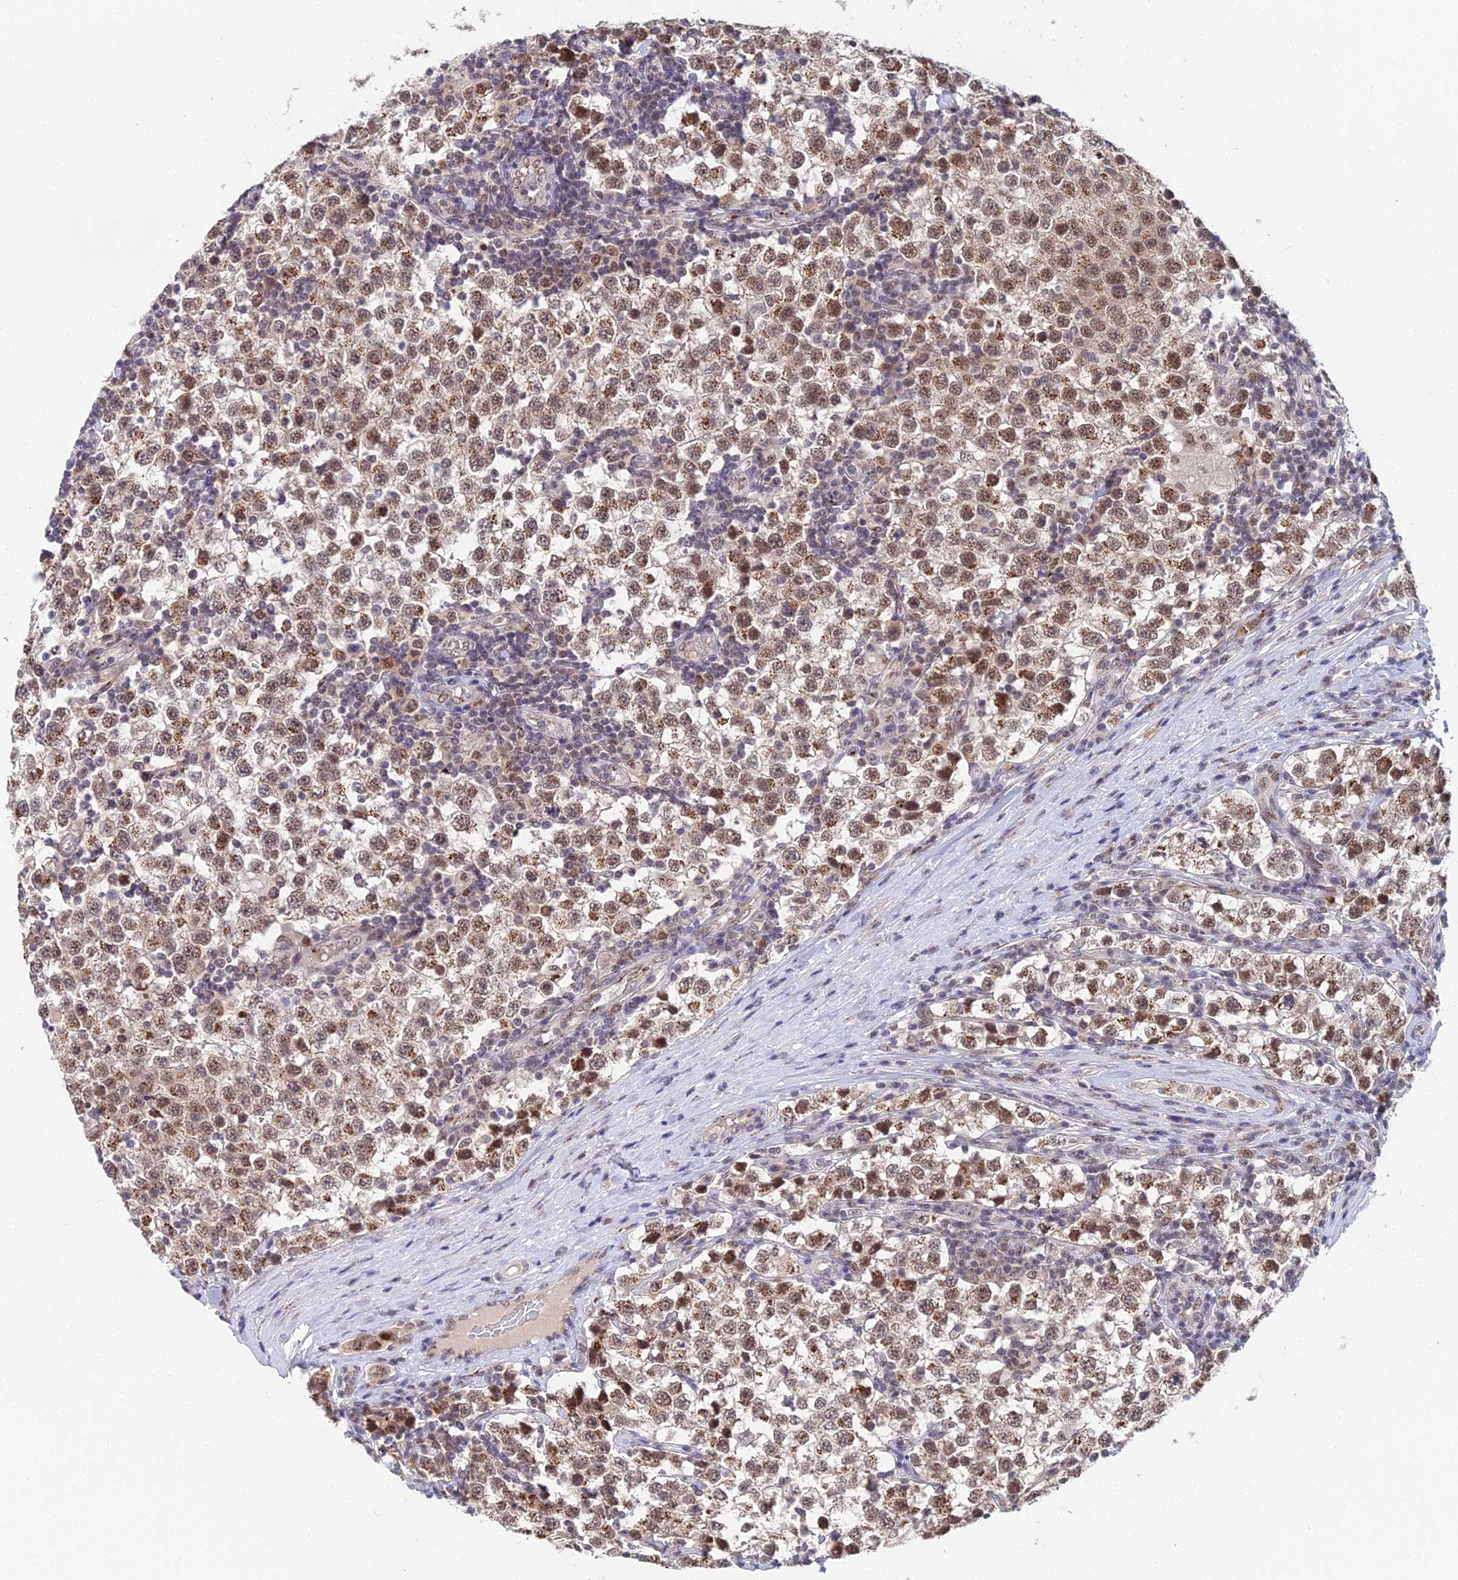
{"staining": {"intensity": "moderate", "quantity": ">75%", "location": "cytoplasmic/membranous,nuclear"}, "tissue": "testis cancer", "cell_type": "Tumor cells", "image_type": "cancer", "snomed": [{"axis": "morphology", "description": "Seminoma, NOS"}, {"axis": "topography", "description": "Testis"}], "caption": "About >75% of tumor cells in human testis cancer (seminoma) show moderate cytoplasmic/membranous and nuclear protein expression as visualized by brown immunohistochemical staining.", "gene": "THOC3", "patient": {"sex": "male", "age": 34}}